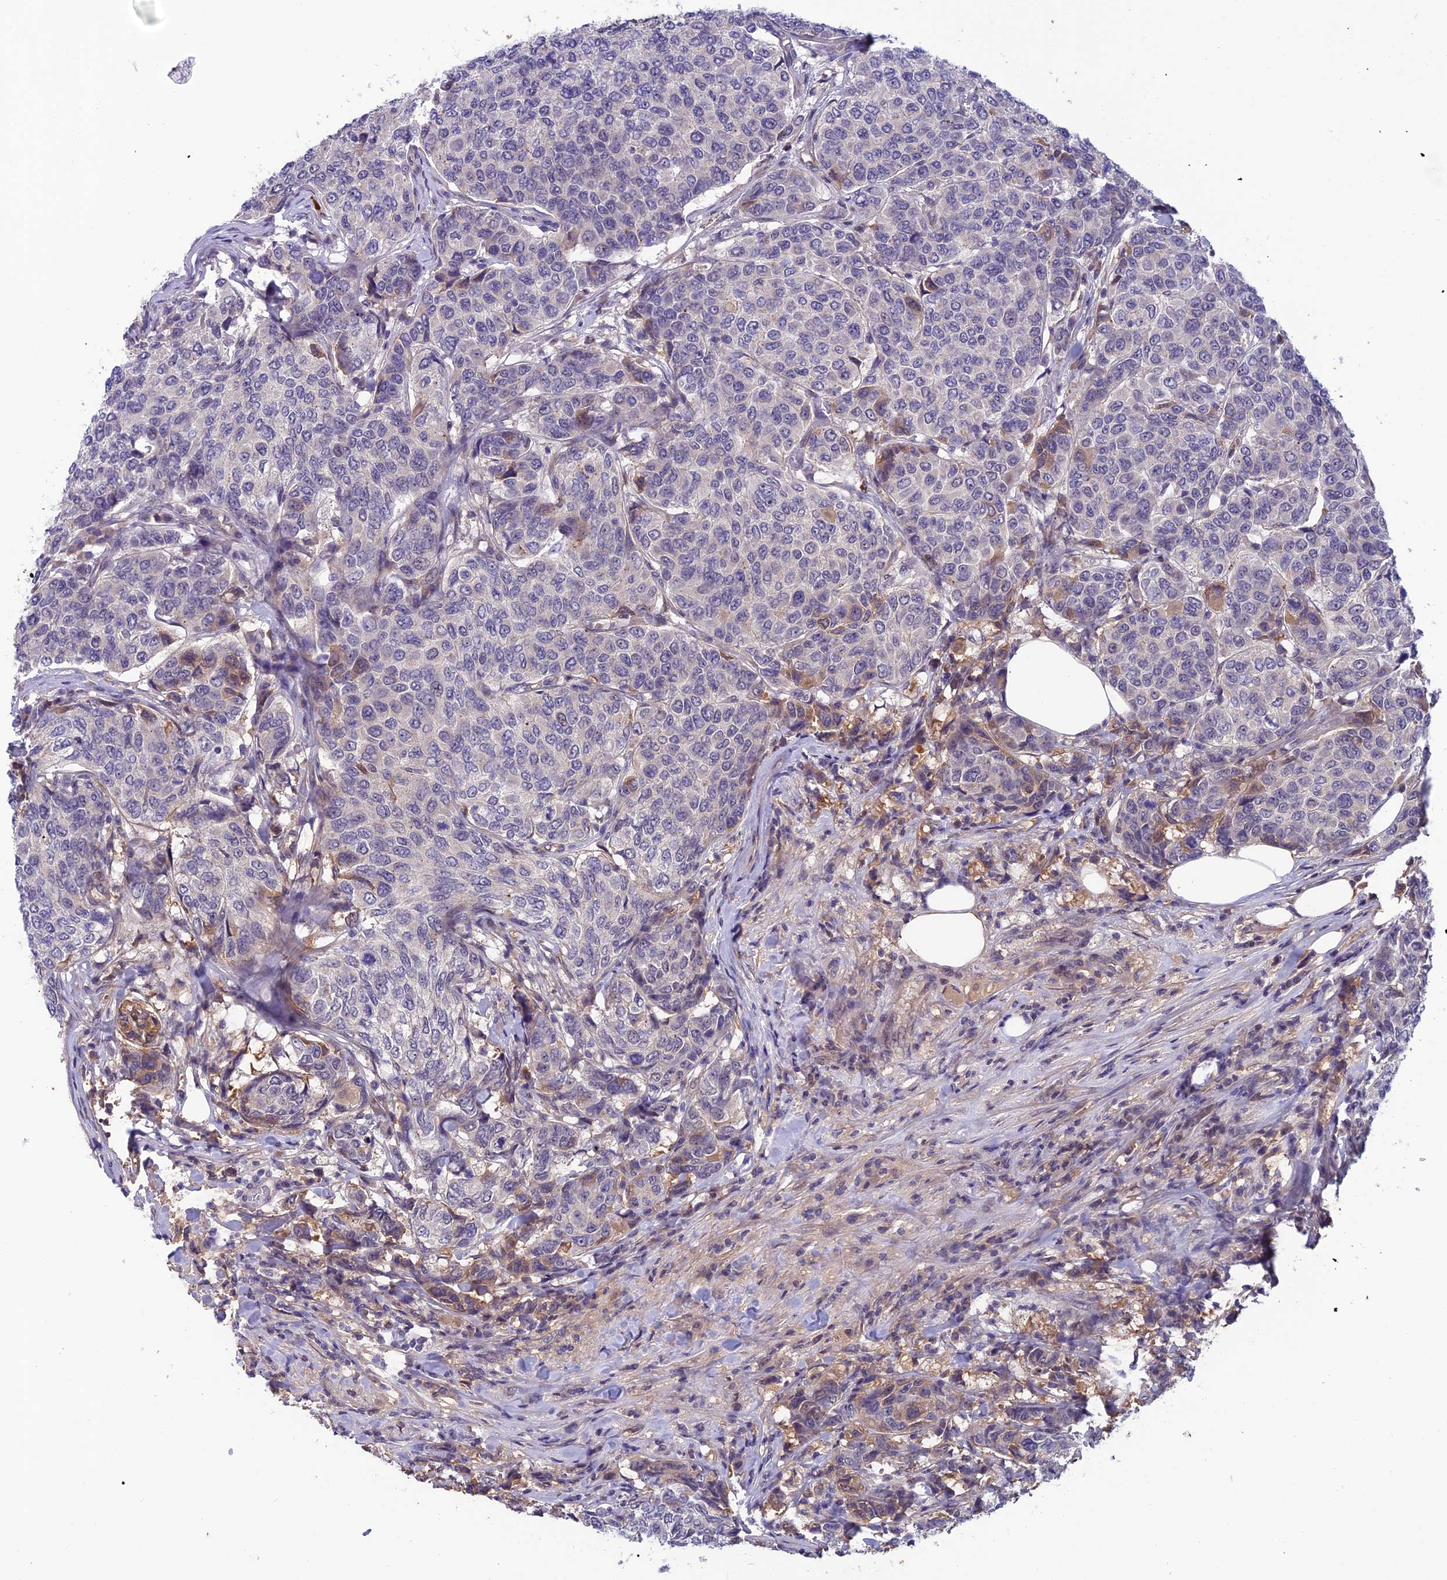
{"staining": {"intensity": "negative", "quantity": "none", "location": "none"}, "tissue": "breast cancer", "cell_type": "Tumor cells", "image_type": "cancer", "snomed": [{"axis": "morphology", "description": "Duct carcinoma"}, {"axis": "topography", "description": "Breast"}], "caption": "DAB (3,3'-diaminobenzidine) immunohistochemical staining of human breast cancer displays no significant expression in tumor cells. (Immunohistochemistry, brightfield microscopy, high magnification).", "gene": "FKBPL", "patient": {"sex": "female", "age": 55}}